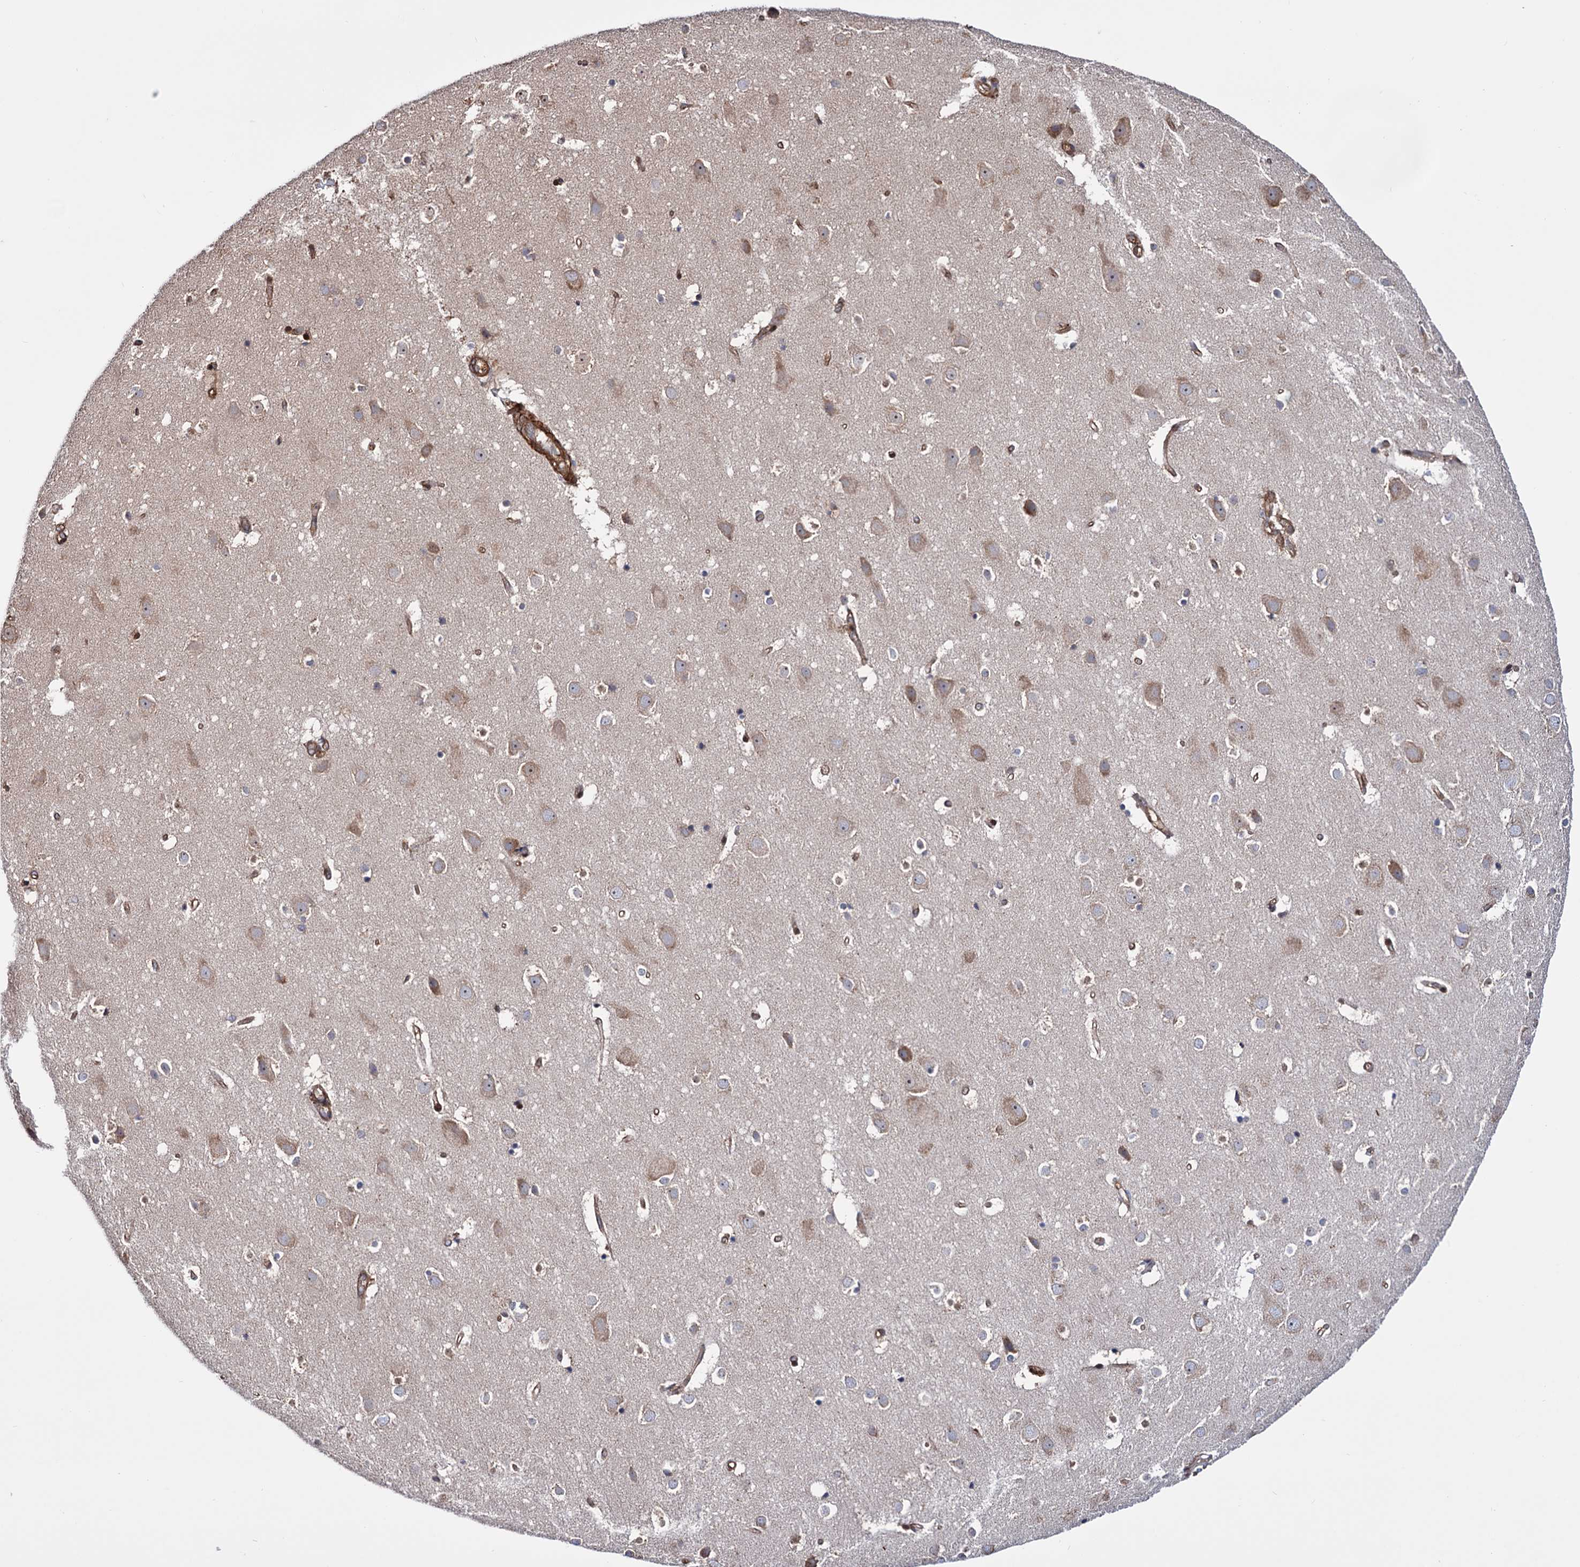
{"staining": {"intensity": "moderate", "quantity": ">75%", "location": "cytoplasmic/membranous"}, "tissue": "cerebral cortex", "cell_type": "Endothelial cells", "image_type": "normal", "snomed": [{"axis": "morphology", "description": "Normal tissue, NOS"}, {"axis": "topography", "description": "Cerebral cortex"}], "caption": "This is a micrograph of IHC staining of unremarkable cerebral cortex, which shows moderate positivity in the cytoplasmic/membranous of endothelial cells.", "gene": "FERMT2", "patient": {"sex": "male", "age": 54}}